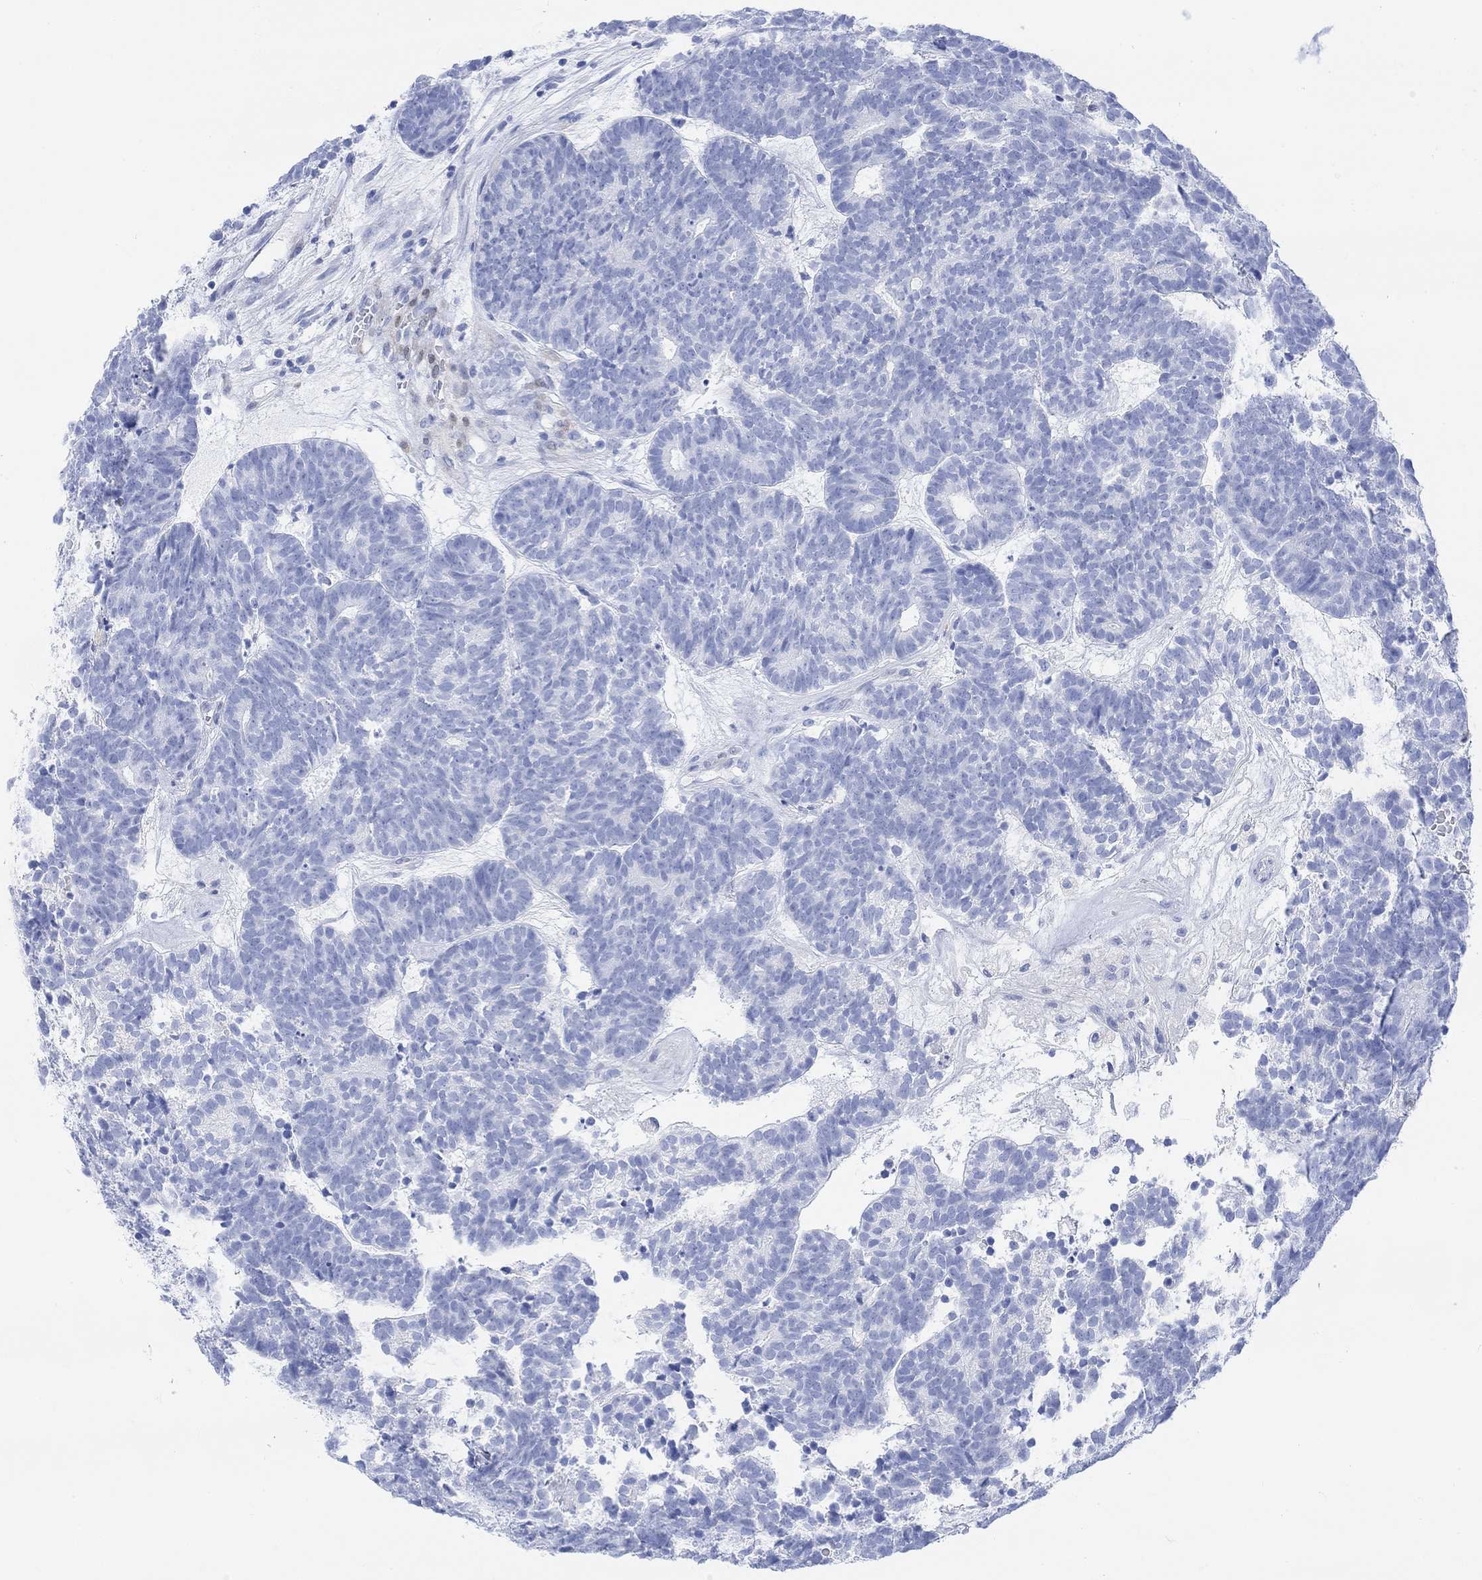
{"staining": {"intensity": "negative", "quantity": "none", "location": "none"}, "tissue": "head and neck cancer", "cell_type": "Tumor cells", "image_type": "cancer", "snomed": [{"axis": "morphology", "description": "Adenocarcinoma, NOS"}, {"axis": "topography", "description": "Head-Neck"}], "caption": "This is an IHC photomicrograph of head and neck cancer. There is no staining in tumor cells.", "gene": "TPPP3", "patient": {"sex": "female", "age": 81}}